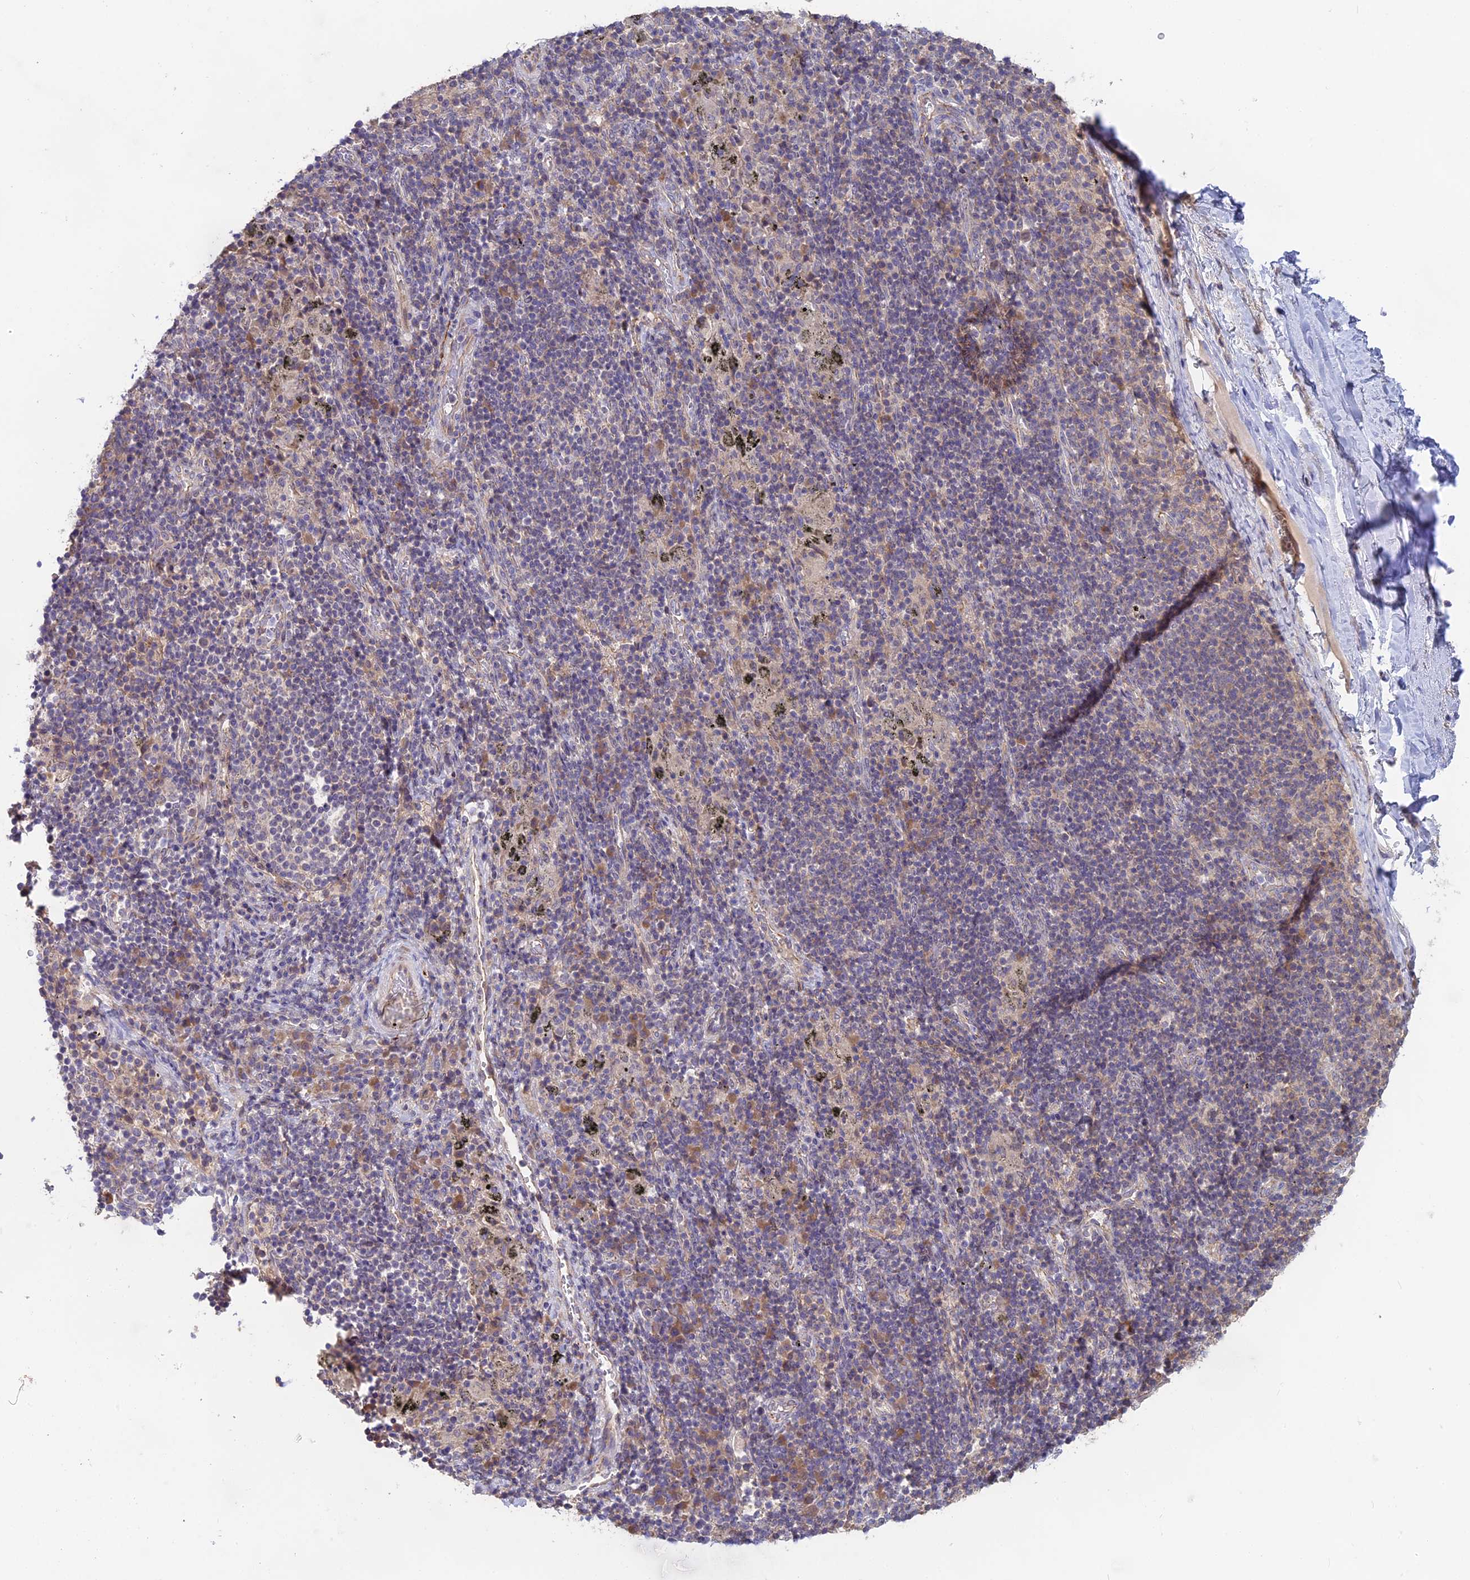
{"staining": {"intensity": "negative", "quantity": "none", "location": "none"}, "tissue": "adipose tissue", "cell_type": "Adipocytes", "image_type": "normal", "snomed": [{"axis": "morphology", "description": "Normal tissue, NOS"}, {"axis": "topography", "description": "Lymph node"}, {"axis": "topography", "description": "Cartilage tissue"}, {"axis": "topography", "description": "Bronchus"}], "caption": "Immunohistochemistry micrograph of normal human adipose tissue stained for a protein (brown), which reveals no expression in adipocytes.", "gene": "TENT4B", "patient": {"sex": "male", "age": 63}}